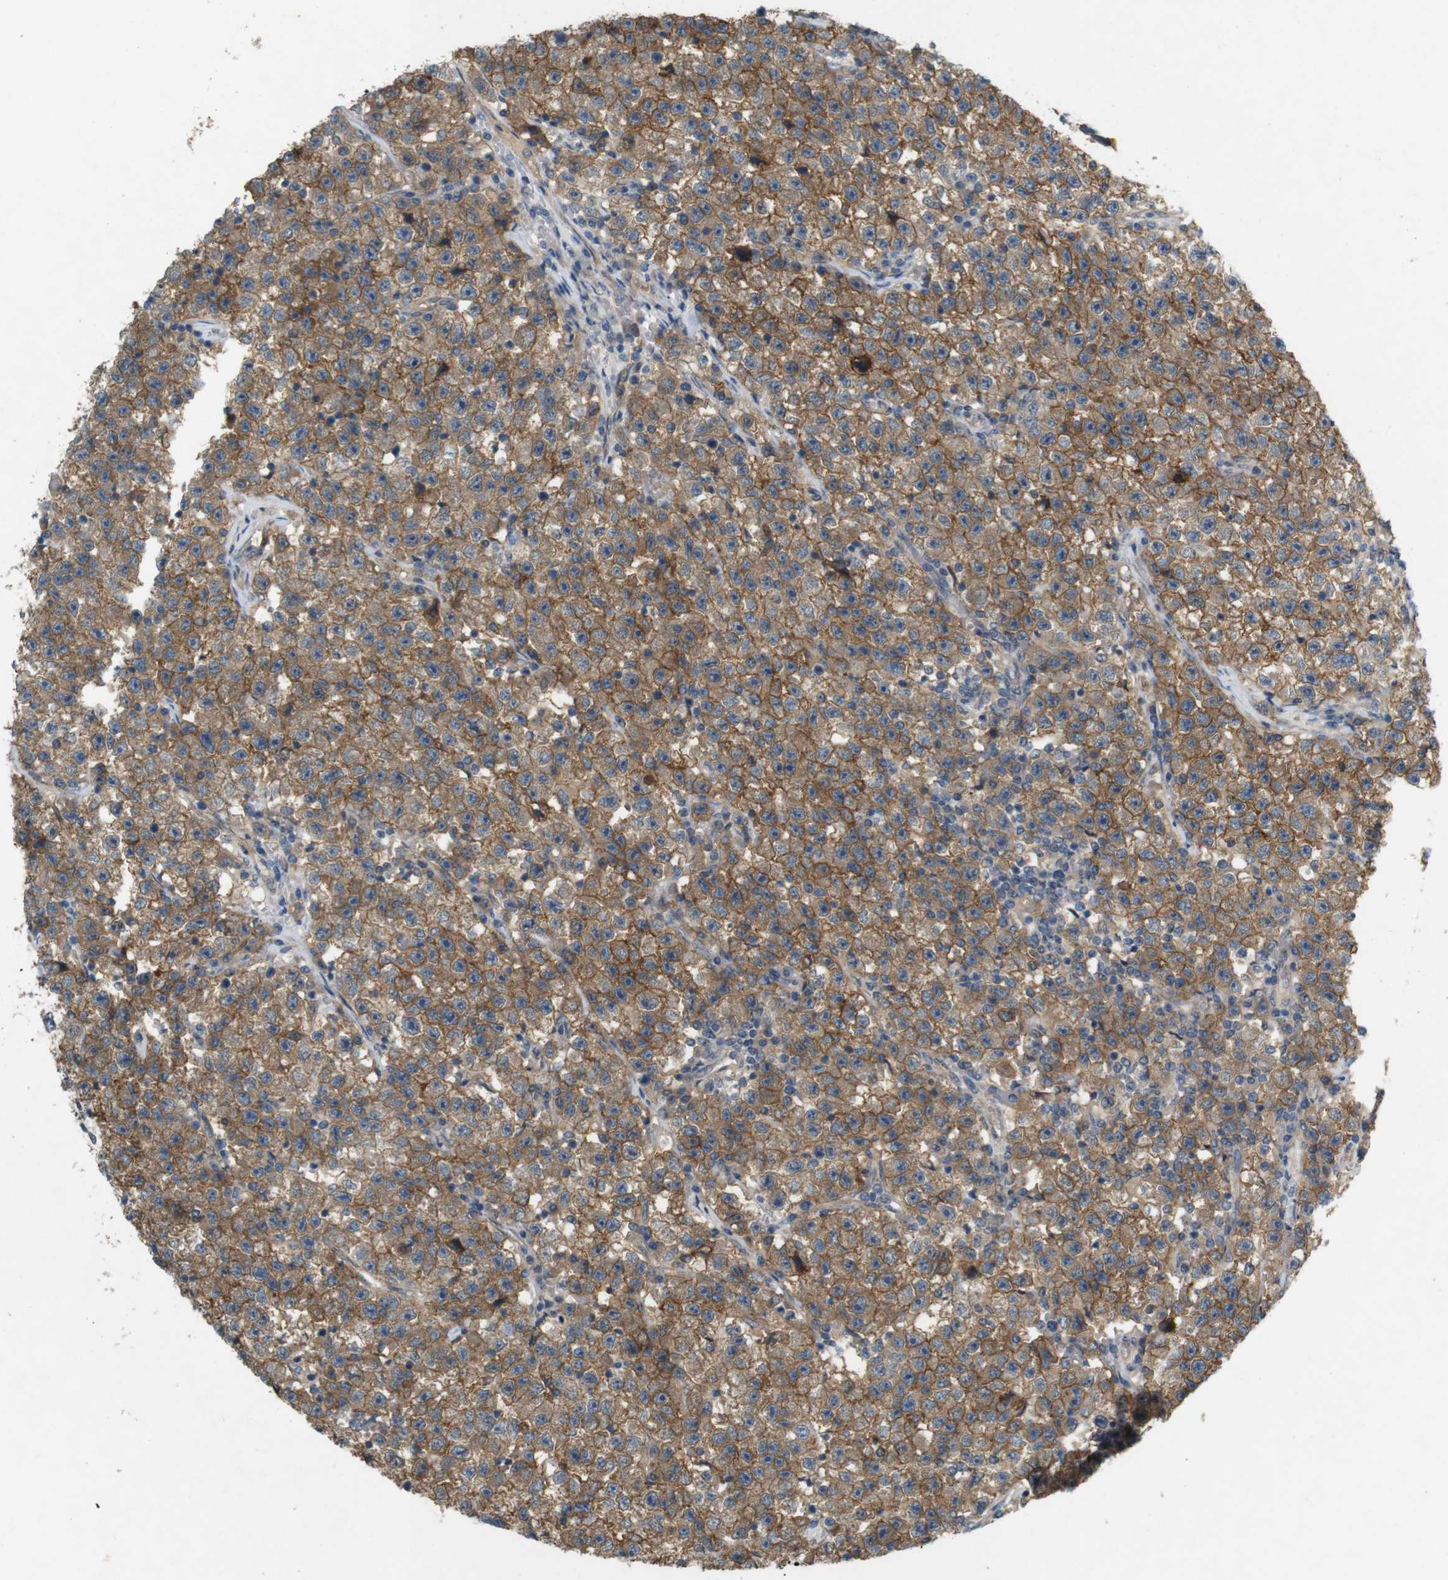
{"staining": {"intensity": "moderate", "quantity": ">75%", "location": "cytoplasmic/membranous"}, "tissue": "testis cancer", "cell_type": "Tumor cells", "image_type": "cancer", "snomed": [{"axis": "morphology", "description": "Seminoma, NOS"}, {"axis": "topography", "description": "Testis"}], "caption": "Protein analysis of testis cancer tissue reveals moderate cytoplasmic/membranous expression in approximately >75% of tumor cells. The protein of interest is shown in brown color, while the nuclei are stained blue.", "gene": "PVR", "patient": {"sex": "male", "age": 22}}